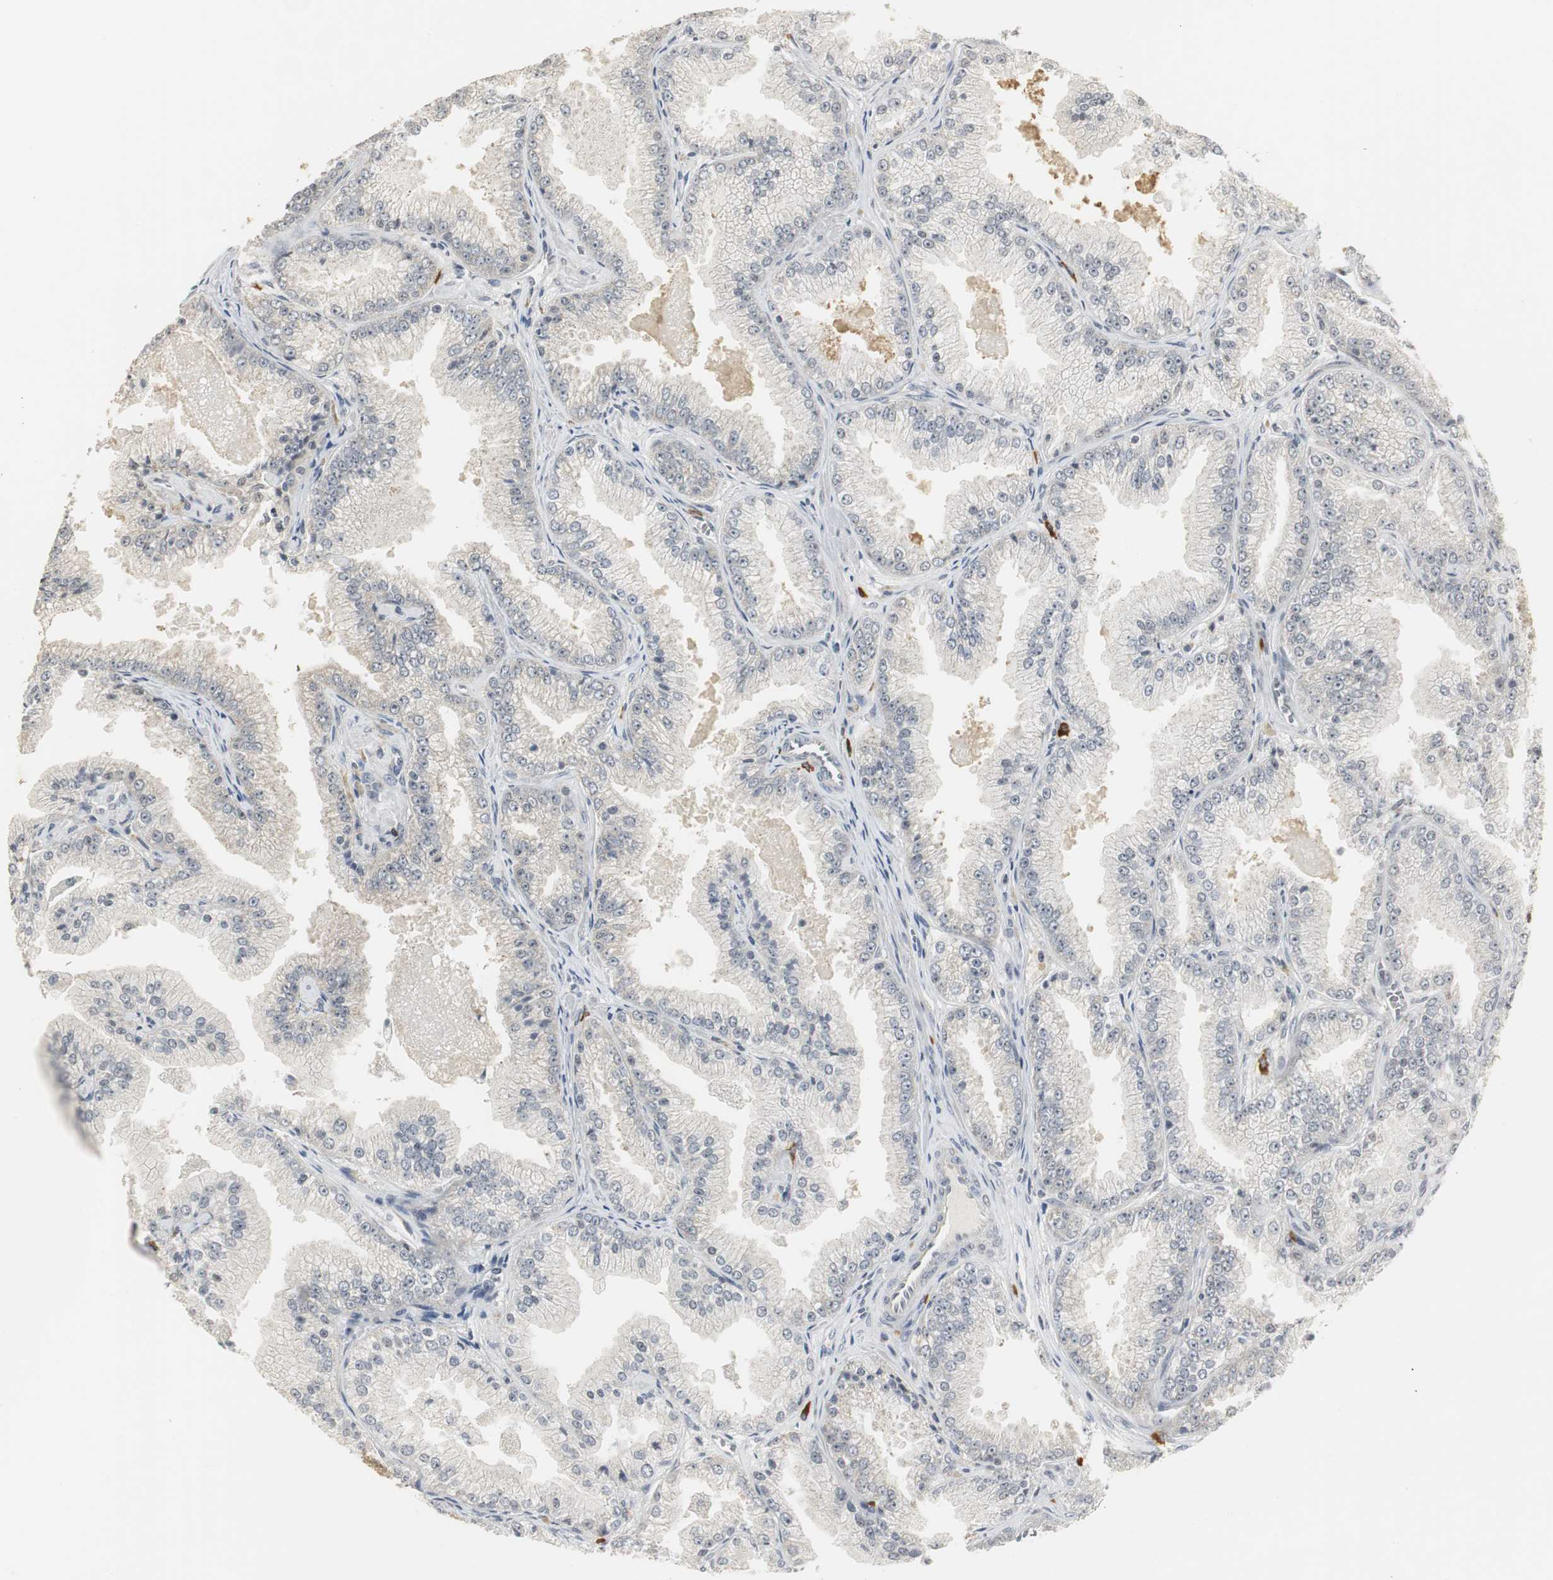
{"staining": {"intensity": "weak", "quantity": ">75%", "location": "cytoplasmic/membranous"}, "tissue": "prostate cancer", "cell_type": "Tumor cells", "image_type": "cancer", "snomed": [{"axis": "morphology", "description": "Adenocarcinoma, High grade"}, {"axis": "topography", "description": "Prostate"}], "caption": "Protein expression analysis of prostate cancer reveals weak cytoplasmic/membranous staining in about >75% of tumor cells.", "gene": "ELOA", "patient": {"sex": "male", "age": 61}}